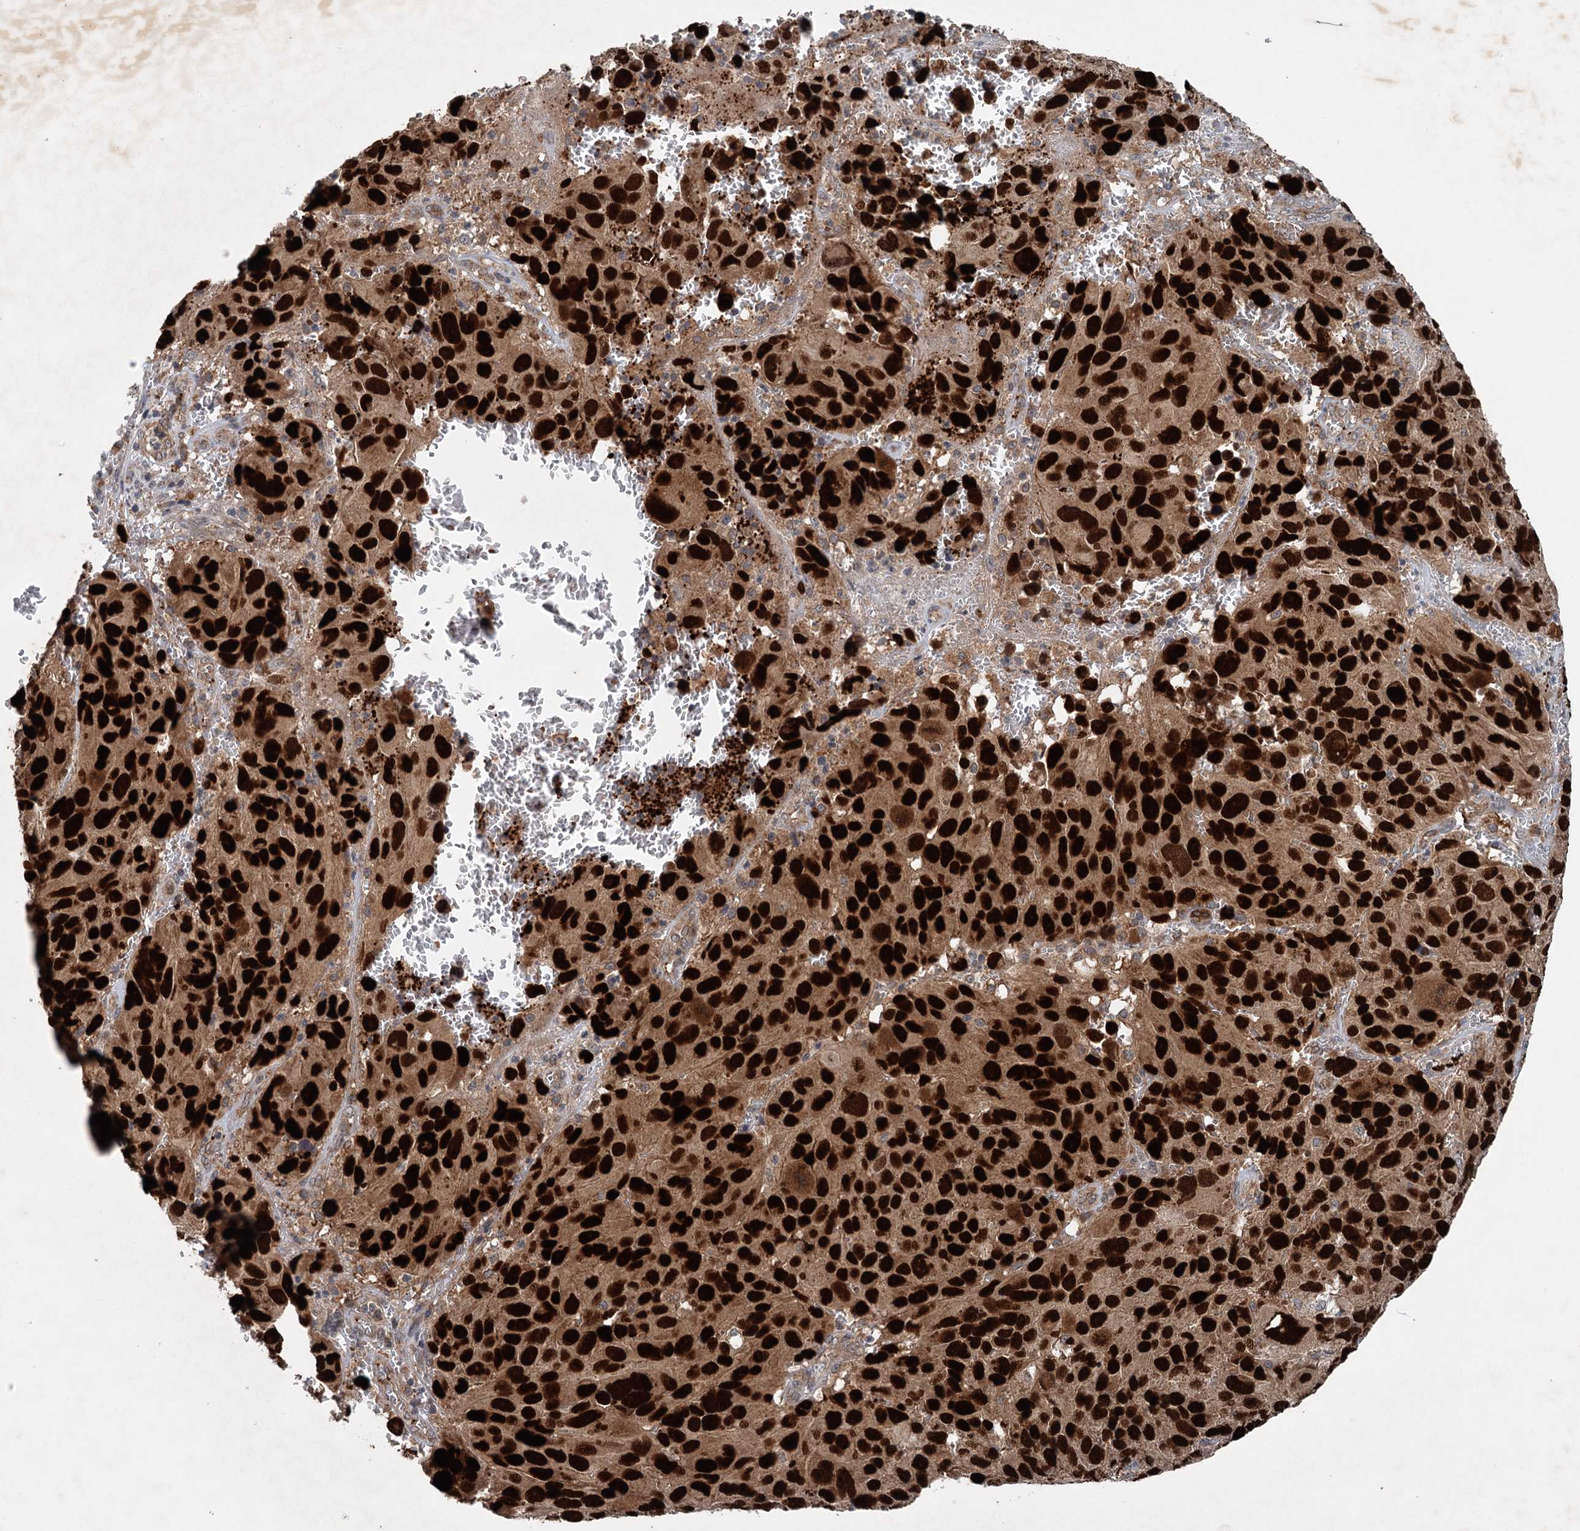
{"staining": {"intensity": "strong", "quantity": ">75%", "location": "cytoplasmic/membranous,nuclear"}, "tissue": "melanoma", "cell_type": "Tumor cells", "image_type": "cancer", "snomed": [{"axis": "morphology", "description": "Malignant melanoma, NOS"}, {"axis": "topography", "description": "Skin"}], "caption": "DAB (3,3'-diaminobenzidine) immunohistochemical staining of human melanoma displays strong cytoplasmic/membranous and nuclear protein staining in approximately >75% of tumor cells.", "gene": "N4BP2L2", "patient": {"sex": "male", "age": 84}}